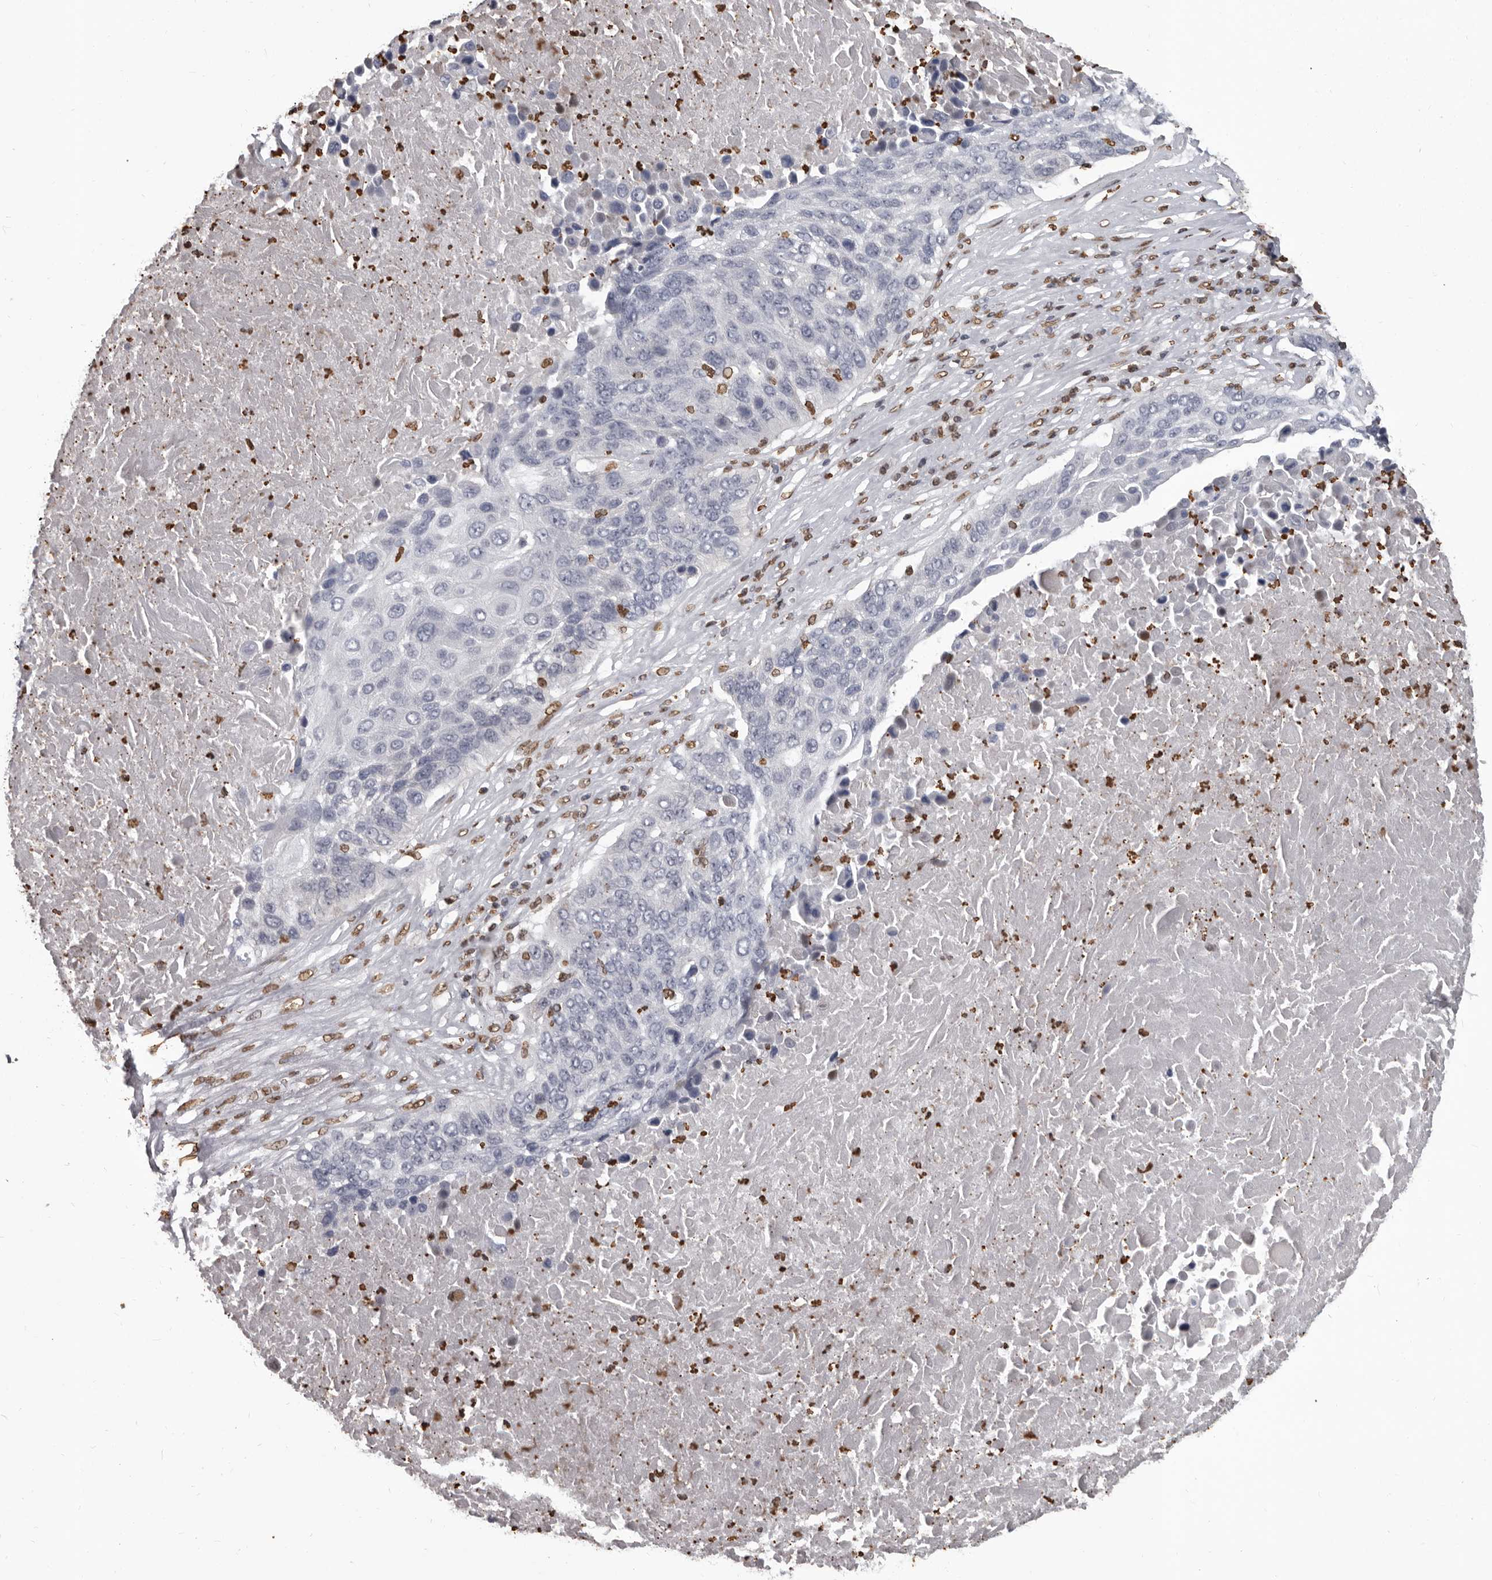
{"staining": {"intensity": "negative", "quantity": "none", "location": "none"}, "tissue": "lung cancer", "cell_type": "Tumor cells", "image_type": "cancer", "snomed": [{"axis": "morphology", "description": "Squamous cell carcinoma, NOS"}, {"axis": "topography", "description": "Lung"}], "caption": "Immunohistochemistry (IHC) of human lung squamous cell carcinoma shows no positivity in tumor cells.", "gene": "AHR", "patient": {"sex": "male", "age": 66}}